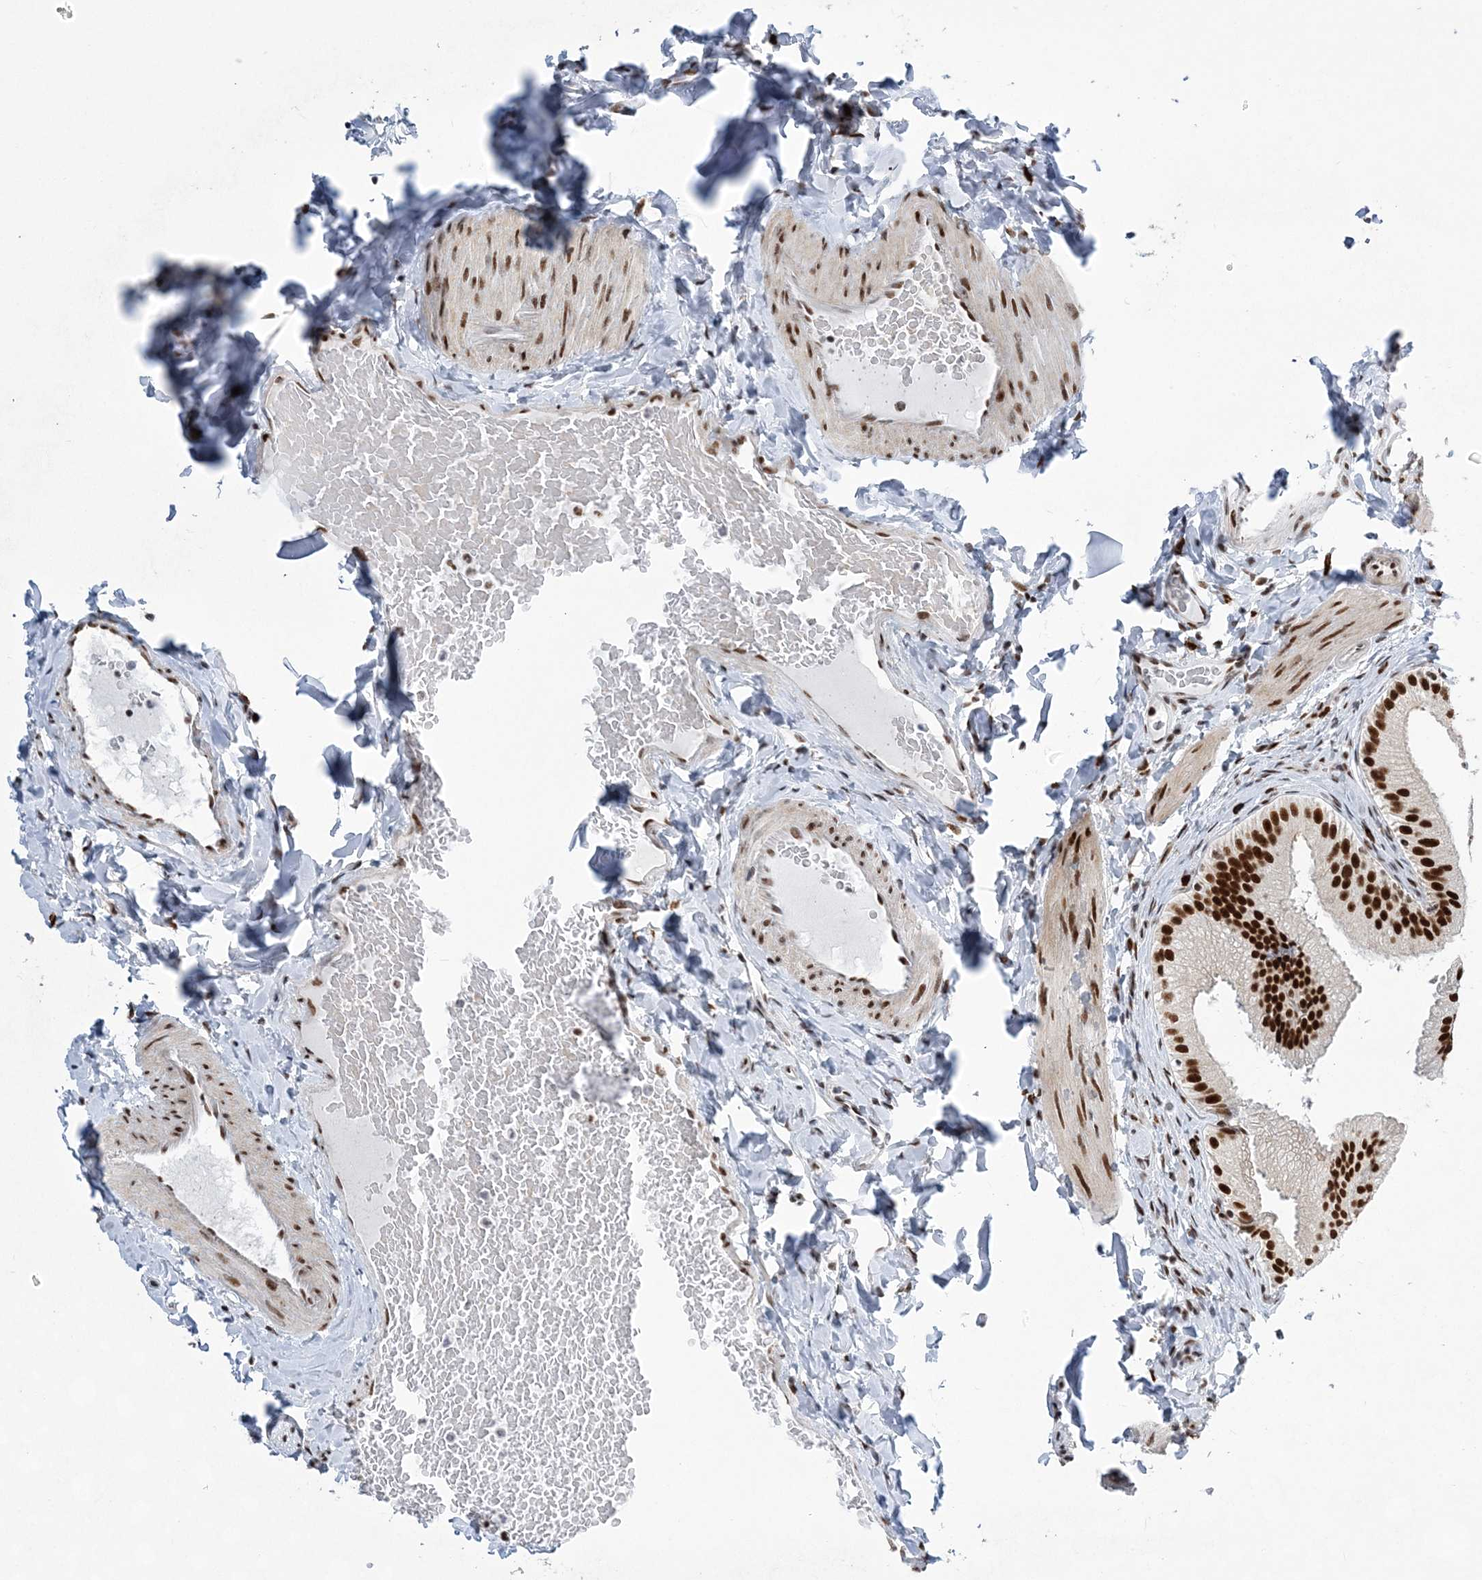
{"staining": {"intensity": "strong", "quantity": ">75%", "location": "nuclear"}, "tissue": "gallbladder", "cell_type": "Glandular cells", "image_type": "normal", "snomed": [{"axis": "morphology", "description": "Normal tissue, NOS"}, {"axis": "topography", "description": "Gallbladder"}], "caption": "Gallbladder stained with a protein marker reveals strong staining in glandular cells.", "gene": "ZBTB7A", "patient": {"sex": "female", "age": 30}}